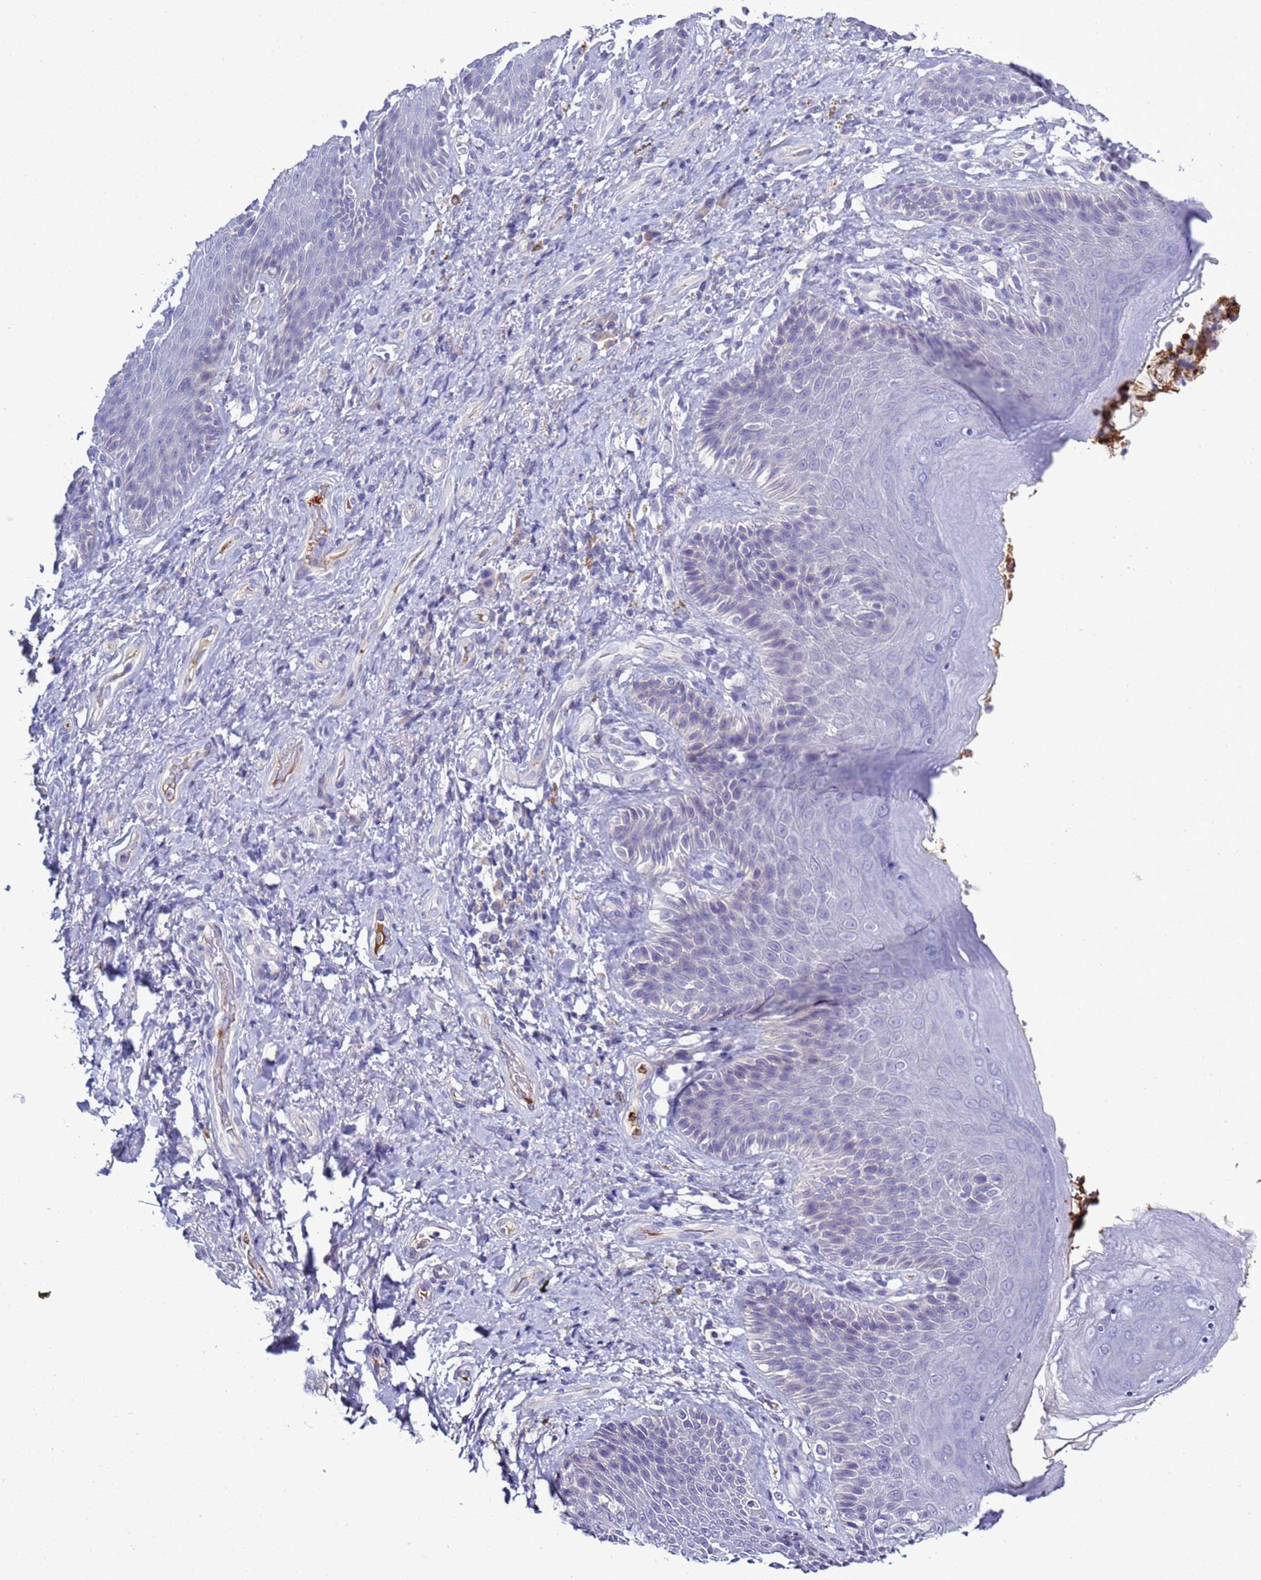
{"staining": {"intensity": "moderate", "quantity": "<25%", "location": "cytoplasmic/membranous"}, "tissue": "skin", "cell_type": "Epidermal cells", "image_type": "normal", "snomed": [{"axis": "morphology", "description": "Normal tissue, NOS"}, {"axis": "topography", "description": "Anal"}], "caption": "Moderate cytoplasmic/membranous expression is appreciated in about <25% of epidermal cells in unremarkable skin.", "gene": "C4orf46", "patient": {"sex": "female", "age": 89}}